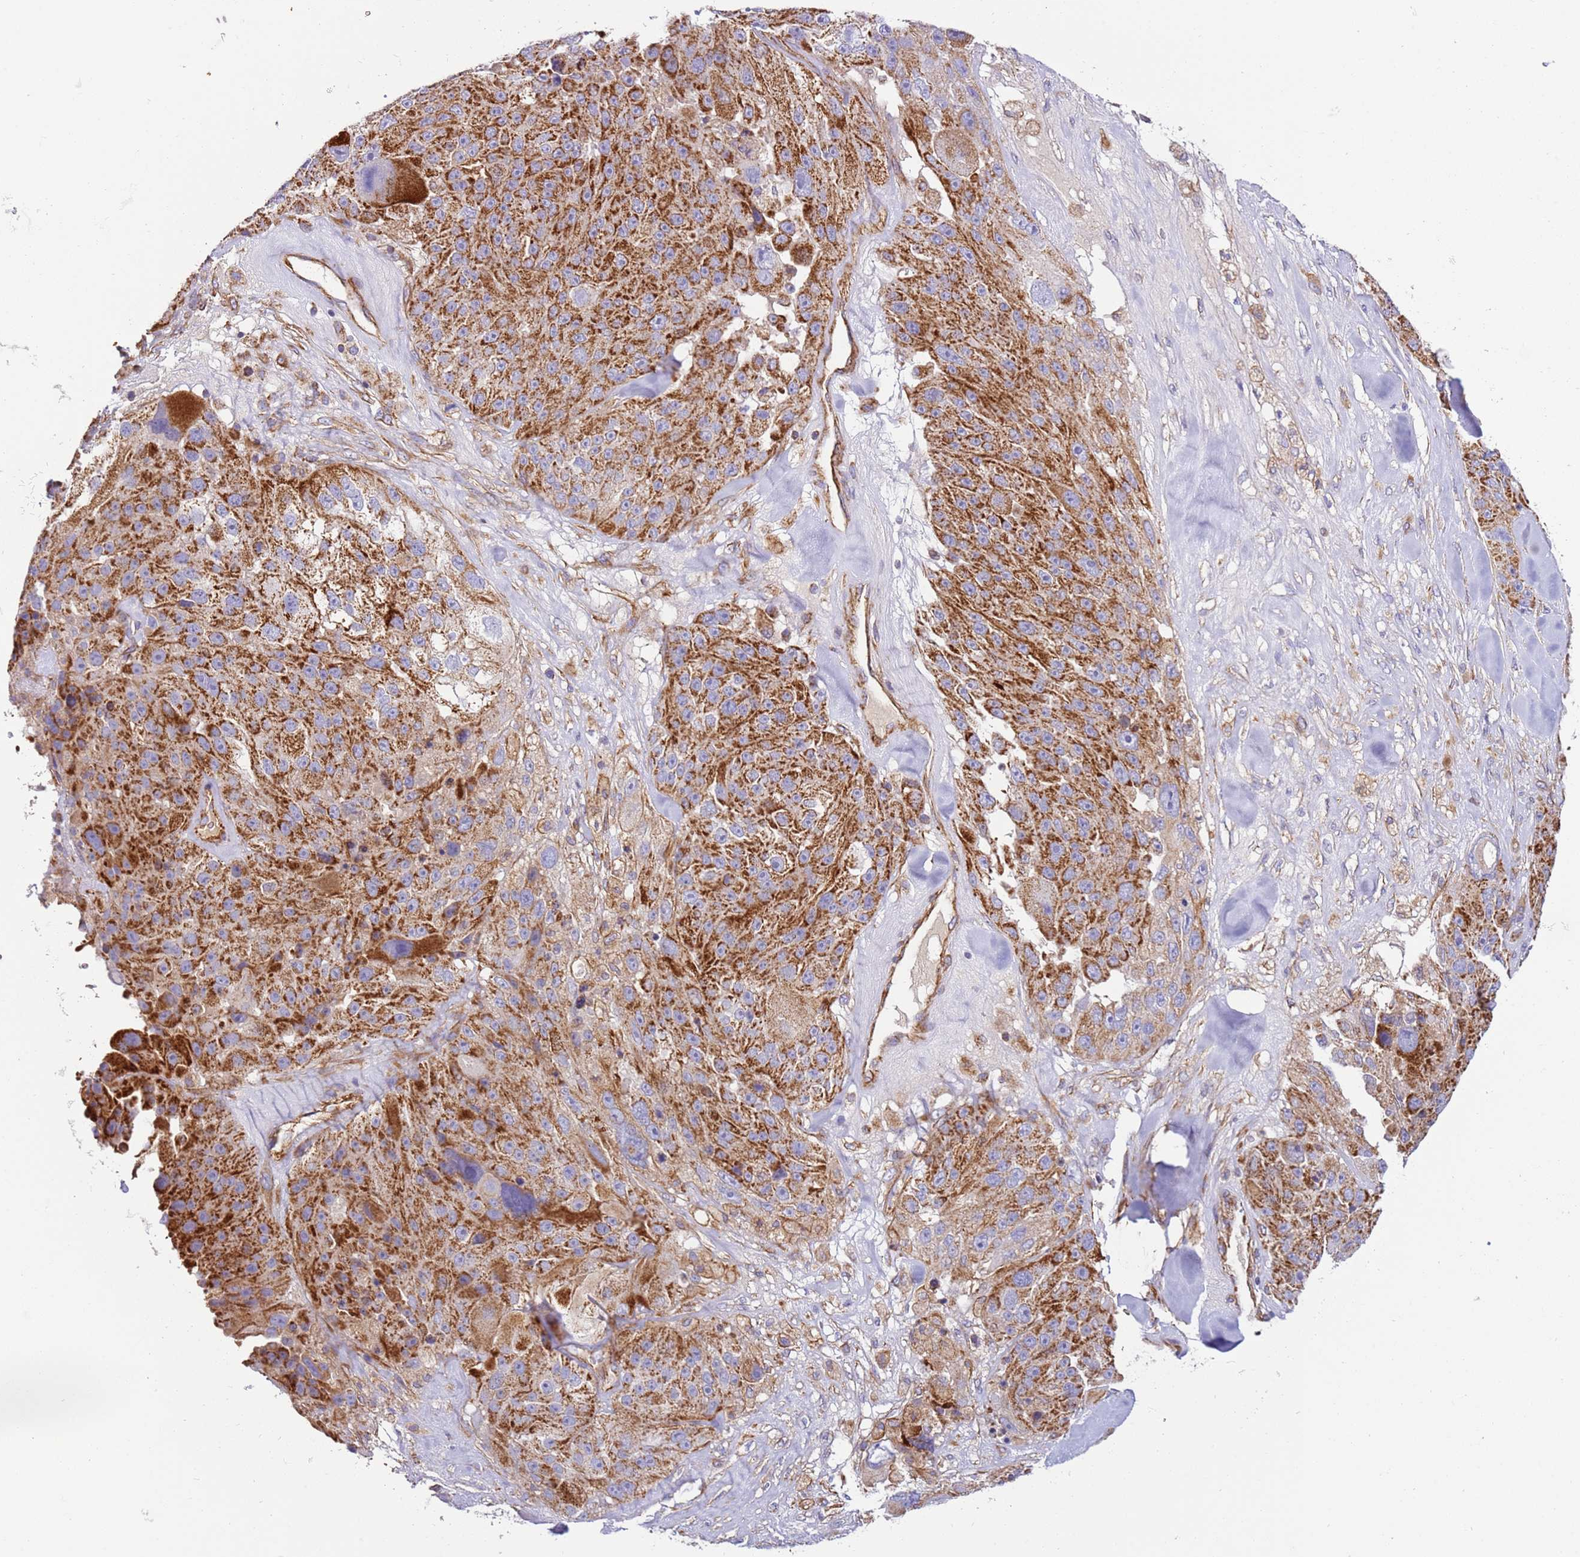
{"staining": {"intensity": "strong", "quantity": ">75%", "location": "cytoplasmic/membranous"}, "tissue": "melanoma", "cell_type": "Tumor cells", "image_type": "cancer", "snomed": [{"axis": "morphology", "description": "Malignant melanoma, Metastatic site"}, {"axis": "topography", "description": "Lymph node"}], "caption": "Malignant melanoma (metastatic site) was stained to show a protein in brown. There is high levels of strong cytoplasmic/membranous expression in approximately >75% of tumor cells. (brown staining indicates protein expression, while blue staining denotes nuclei).", "gene": "MRPL20", "patient": {"sex": "male", "age": 62}}